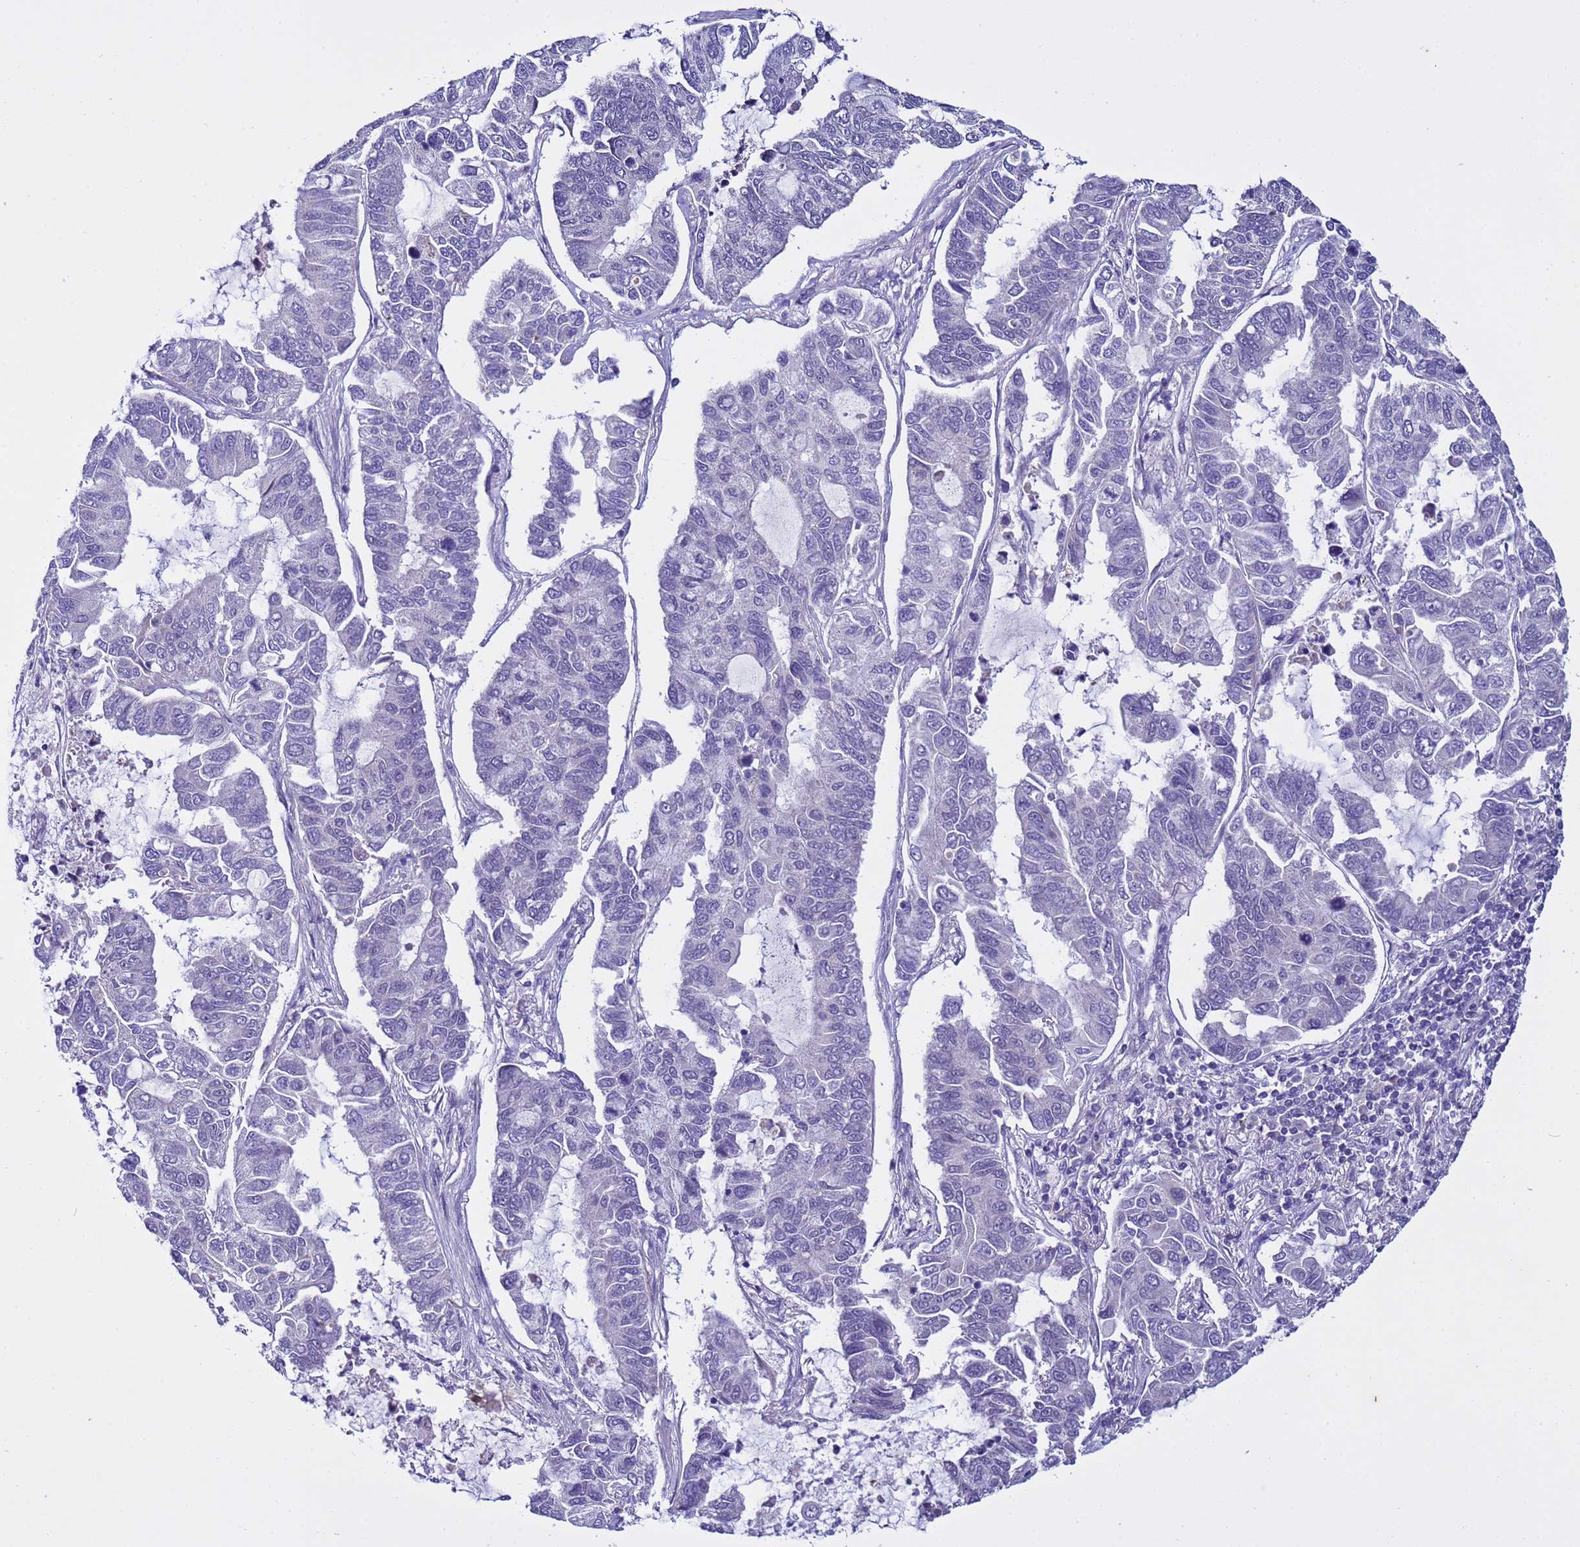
{"staining": {"intensity": "negative", "quantity": "none", "location": "none"}, "tissue": "lung cancer", "cell_type": "Tumor cells", "image_type": "cancer", "snomed": [{"axis": "morphology", "description": "Adenocarcinoma, NOS"}, {"axis": "topography", "description": "Lung"}], "caption": "Tumor cells are negative for brown protein staining in adenocarcinoma (lung).", "gene": "IGSF11", "patient": {"sex": "male", "age": 64}}